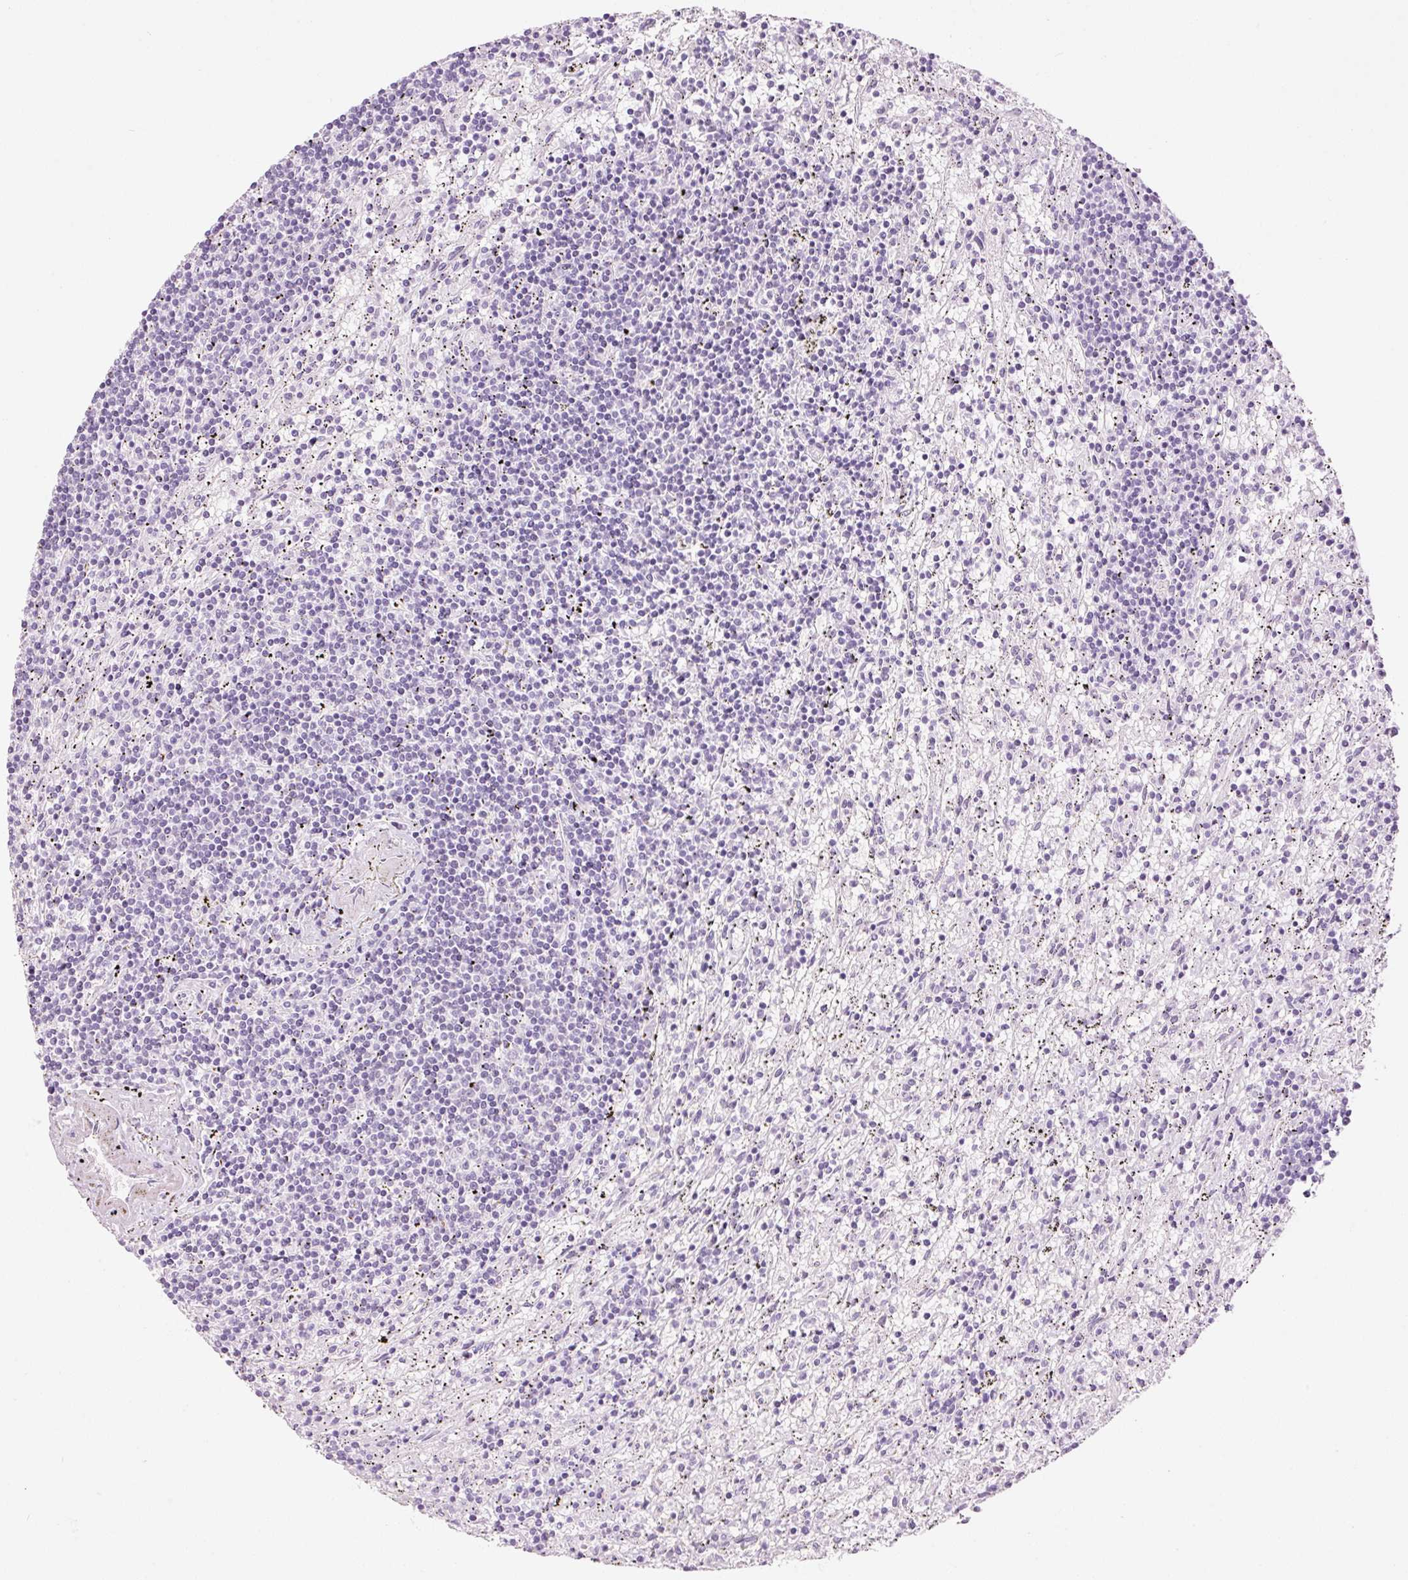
{"staining": {"intensity": "negative", "quantity": "none", "location": "none"}, "tissue": "lymphoma", "cell_type": "Tumor cells", "image_type": "cancer", "snomed": [{"axis": "morphology", "description": "Malignant lymphoma, non-Hodgkin's type, Low grade"}, {"axis": "topography", "description": "Spleen"}], "caption": "Tumor cells show no significant protein positivity in low-grade malignant lymphoma, non-Hodgkin's type.", "gene": "ANKRD20A1", "patient": {"sex": "male", "age": 76}}